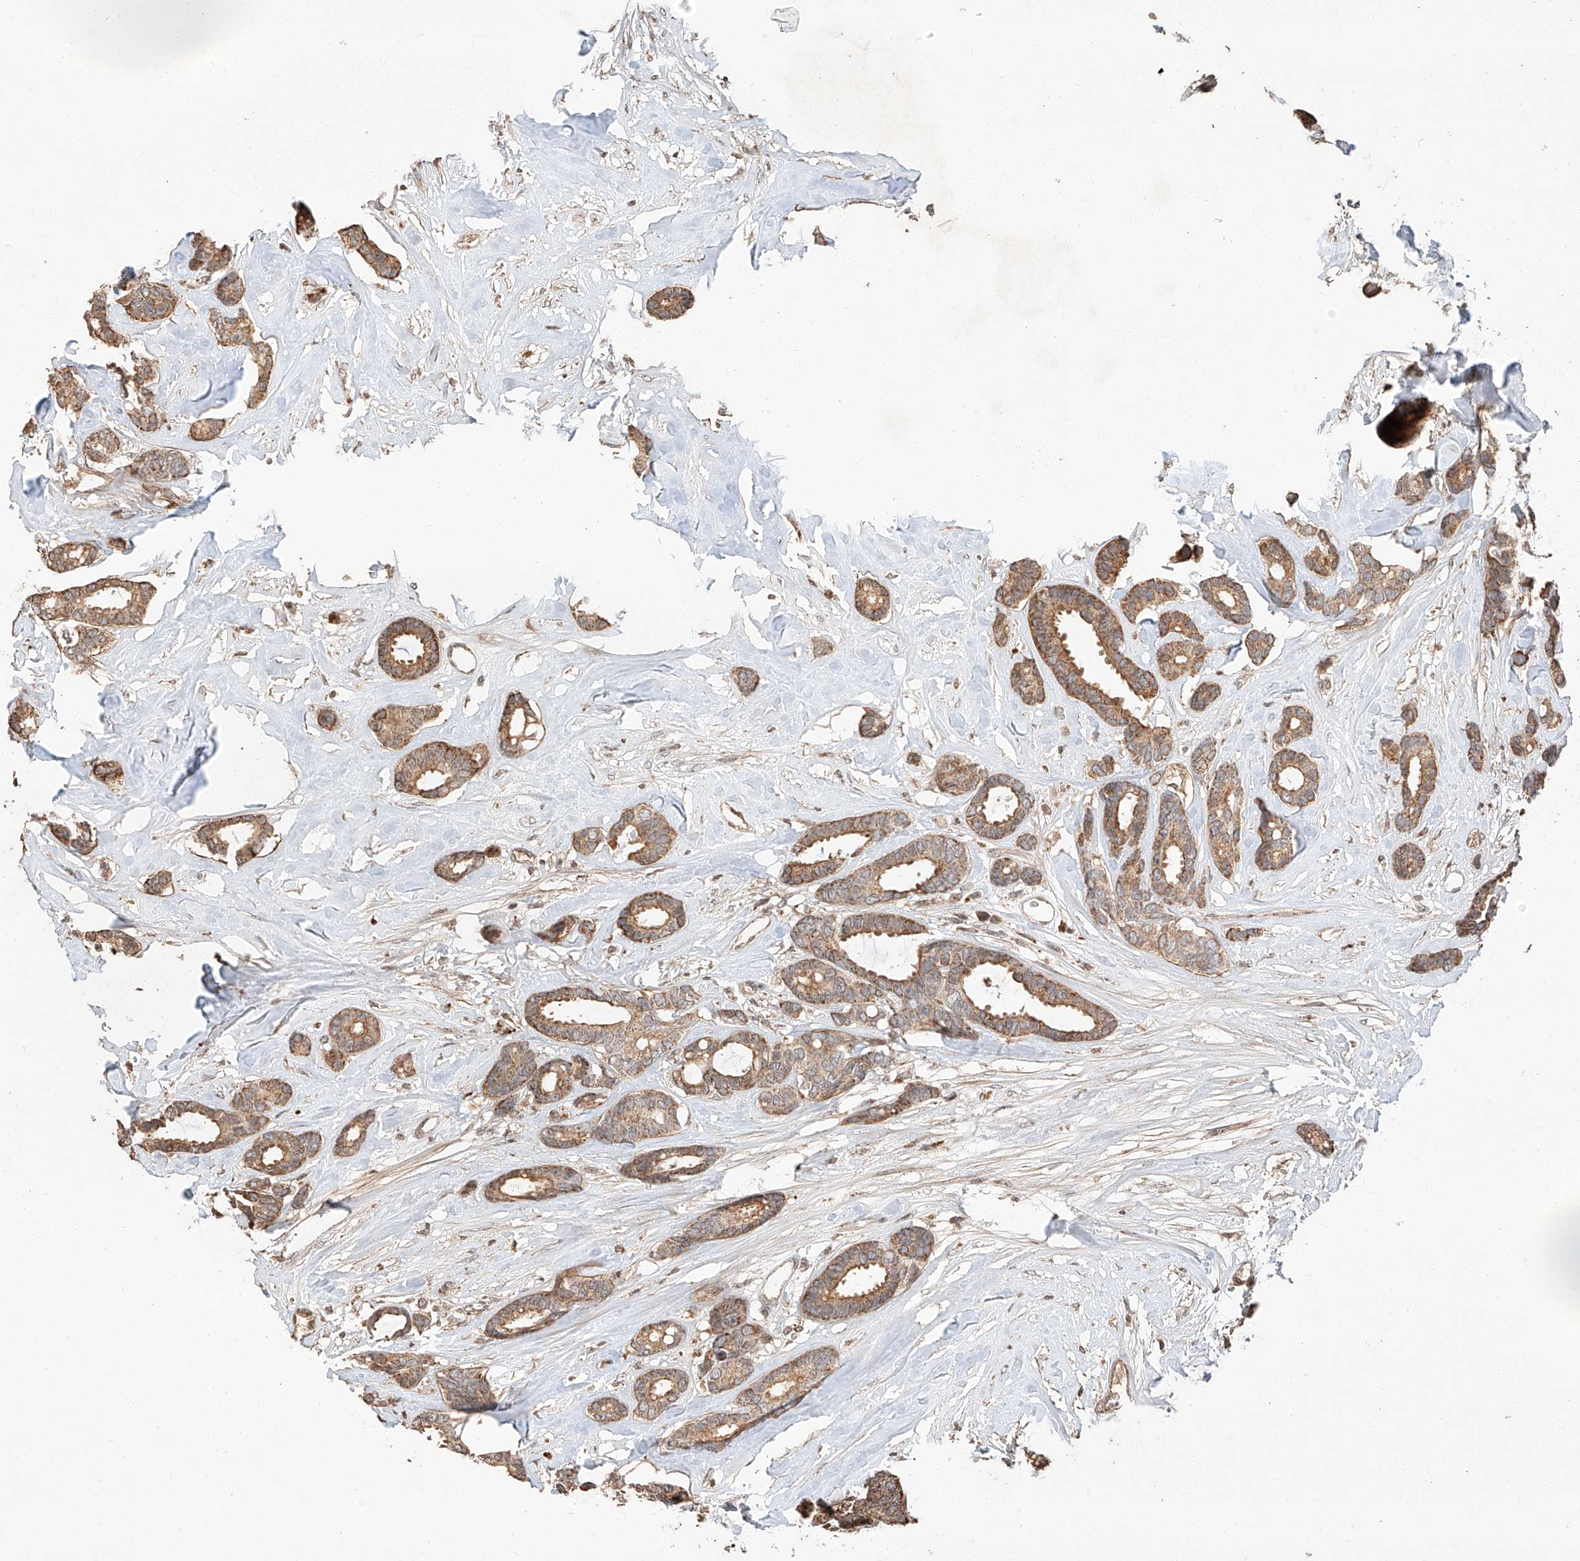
{"staining": {"intensity": "moderate", "quantity": ">75%", "location": "cytoplasmic/membranous"}, "tissue": "breast cancer", "cell_type": "Tumor cells", "image_type": "cancer", "snomed": [{"axis": "morphology", "description": "Duct carcinoma"}, {"axis": "topography", "description": "Breast"}], "caption": "Tumor cells reveal medium levels of moderate cytoplasmic/membranous staining in about >75% of cells in human infiltrating ductal carcinoma (breast).", "gene": "ARHGAP33", "patient": {"sex": "female", "age": 87}}